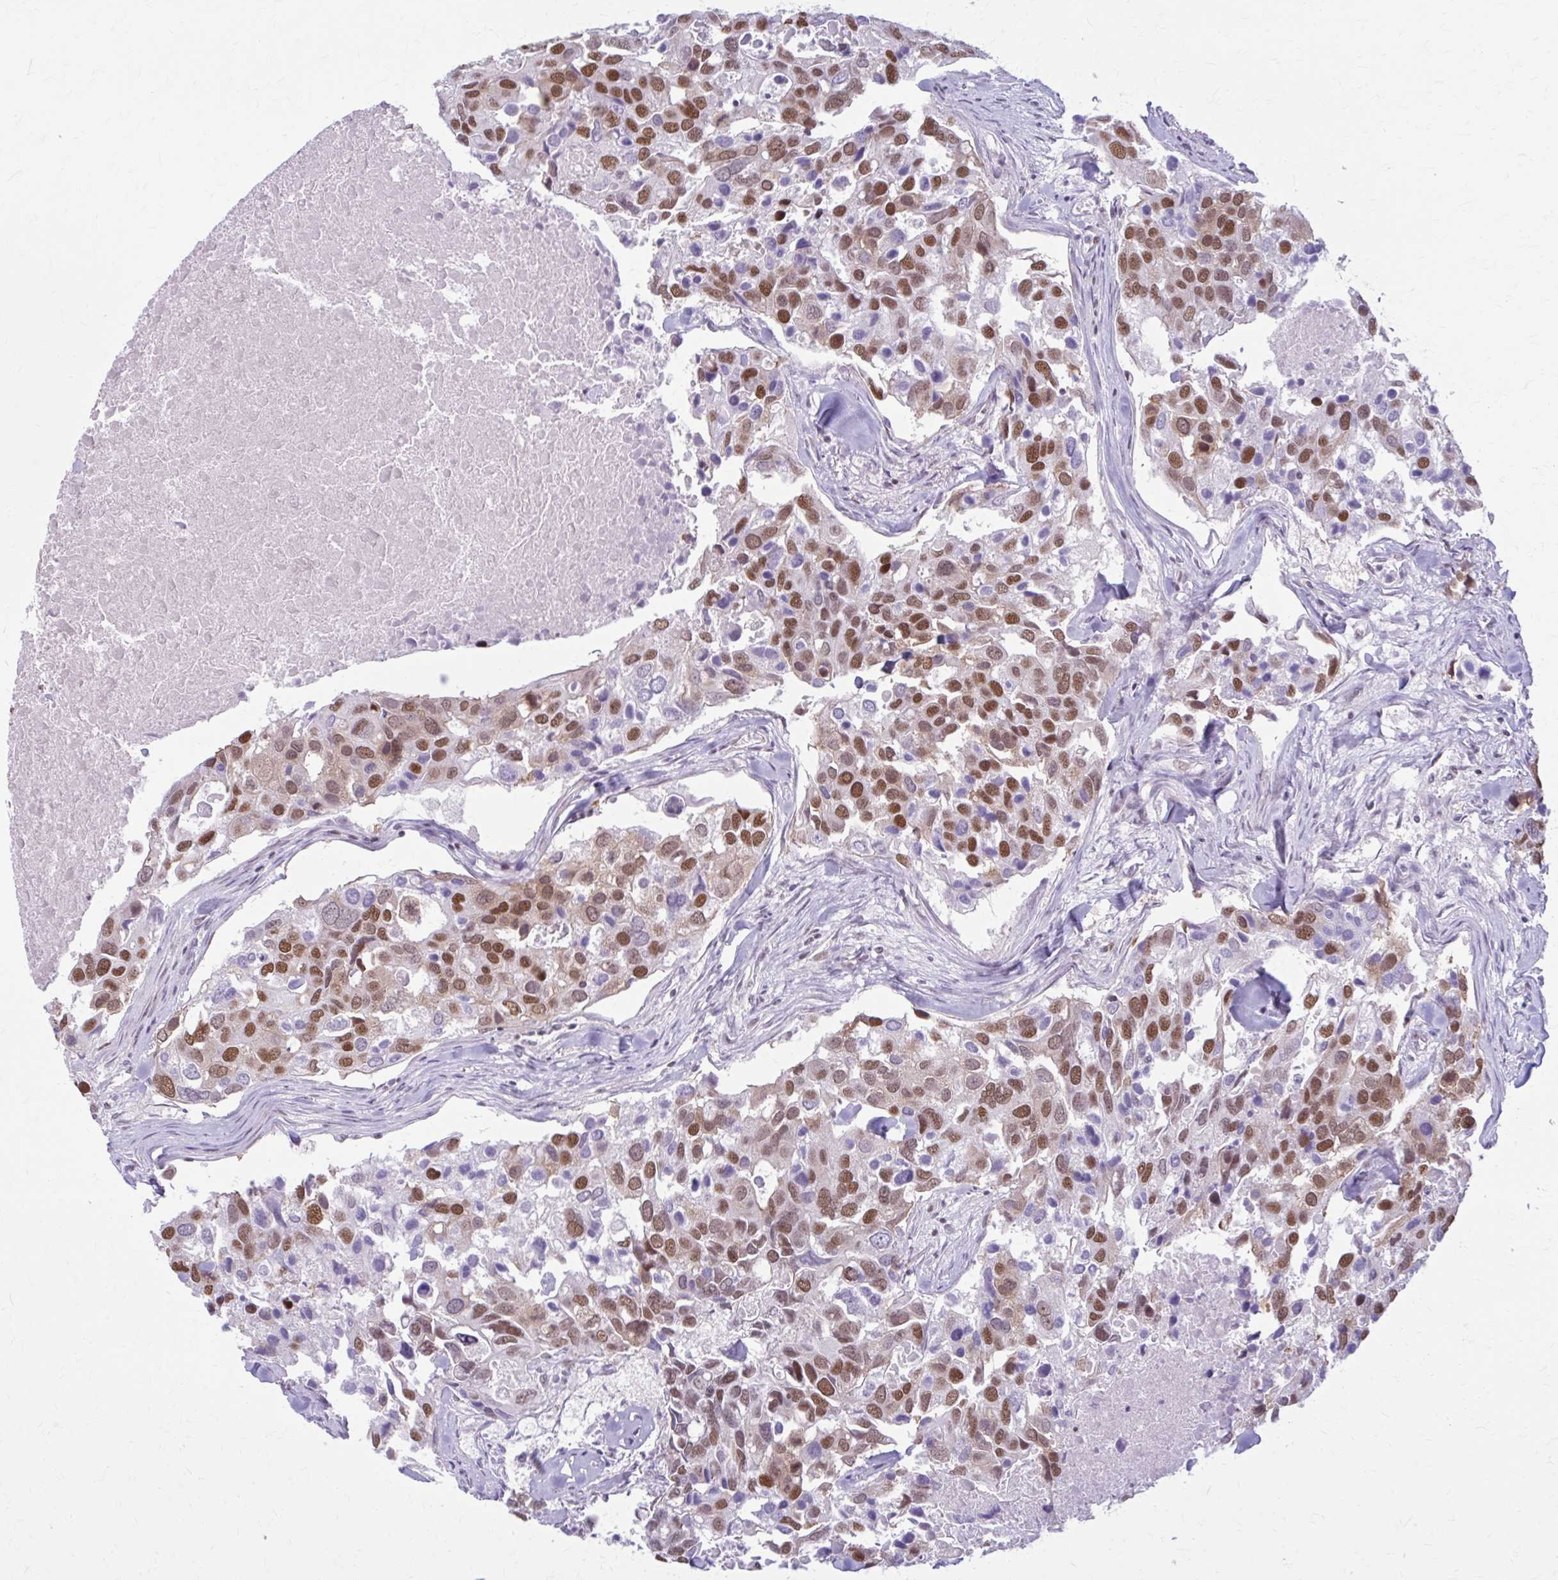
{"staining": {"intensity": "moderate", "quantity": ">75%", "location": "nuclear"}, "tissue": "breast cancer", "cell_type": "Tumor cells", "image_type": "cancer", "snomed": [{"axis": "morphology", "description": "Duct carcinoma"}, {"axis": "topography", "description": "Breast"}], "caption": "Brown immunohistochemical staining in breast cancer demonstrates moderate nuclear staining in about >75% of tumor cells.", "gene": "PABIR1", "patient": {"sex": "female", "age": 83}}